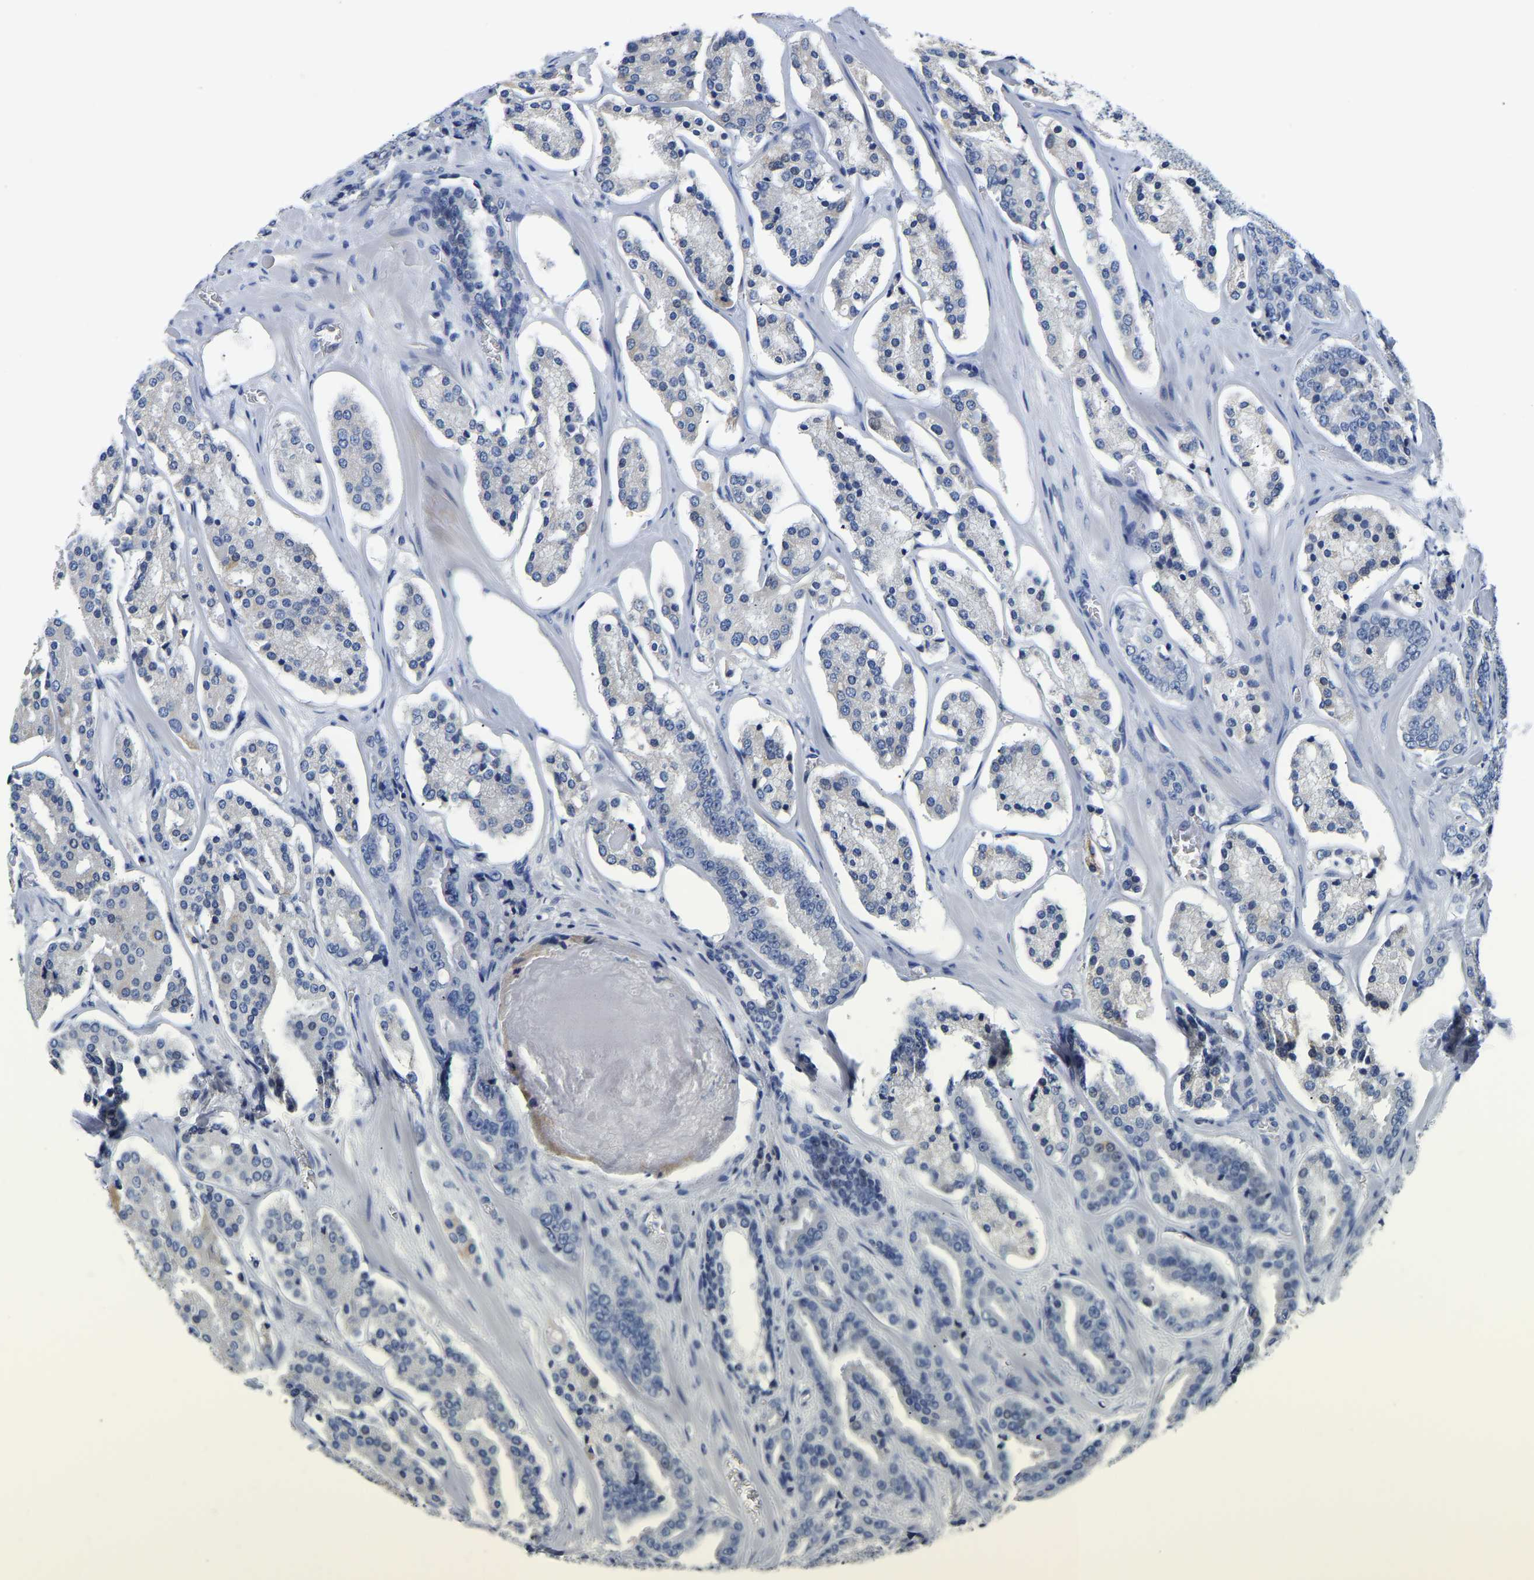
{"staining": {"intensity": "negative", "quantity": "none", "location": "none"}, "tissue": "prostate cancer", "cell_type": "Tumor cells", "image_type": "cancer", "snomed": [{"axis": "morphology", "description": "Adenocarcinoma, High grade"}, {"axis": "topography", "description": "Prostate"}], "caption": "High power microscopy micrograph of an immunohistochemistry (IHC) photomicrograph of adenocarcinoma (high-grade) (prostate), revealing no significant expression in tumor cells.", "gene": "PCK2", "patient": {"sex": "male", "age": 60}}